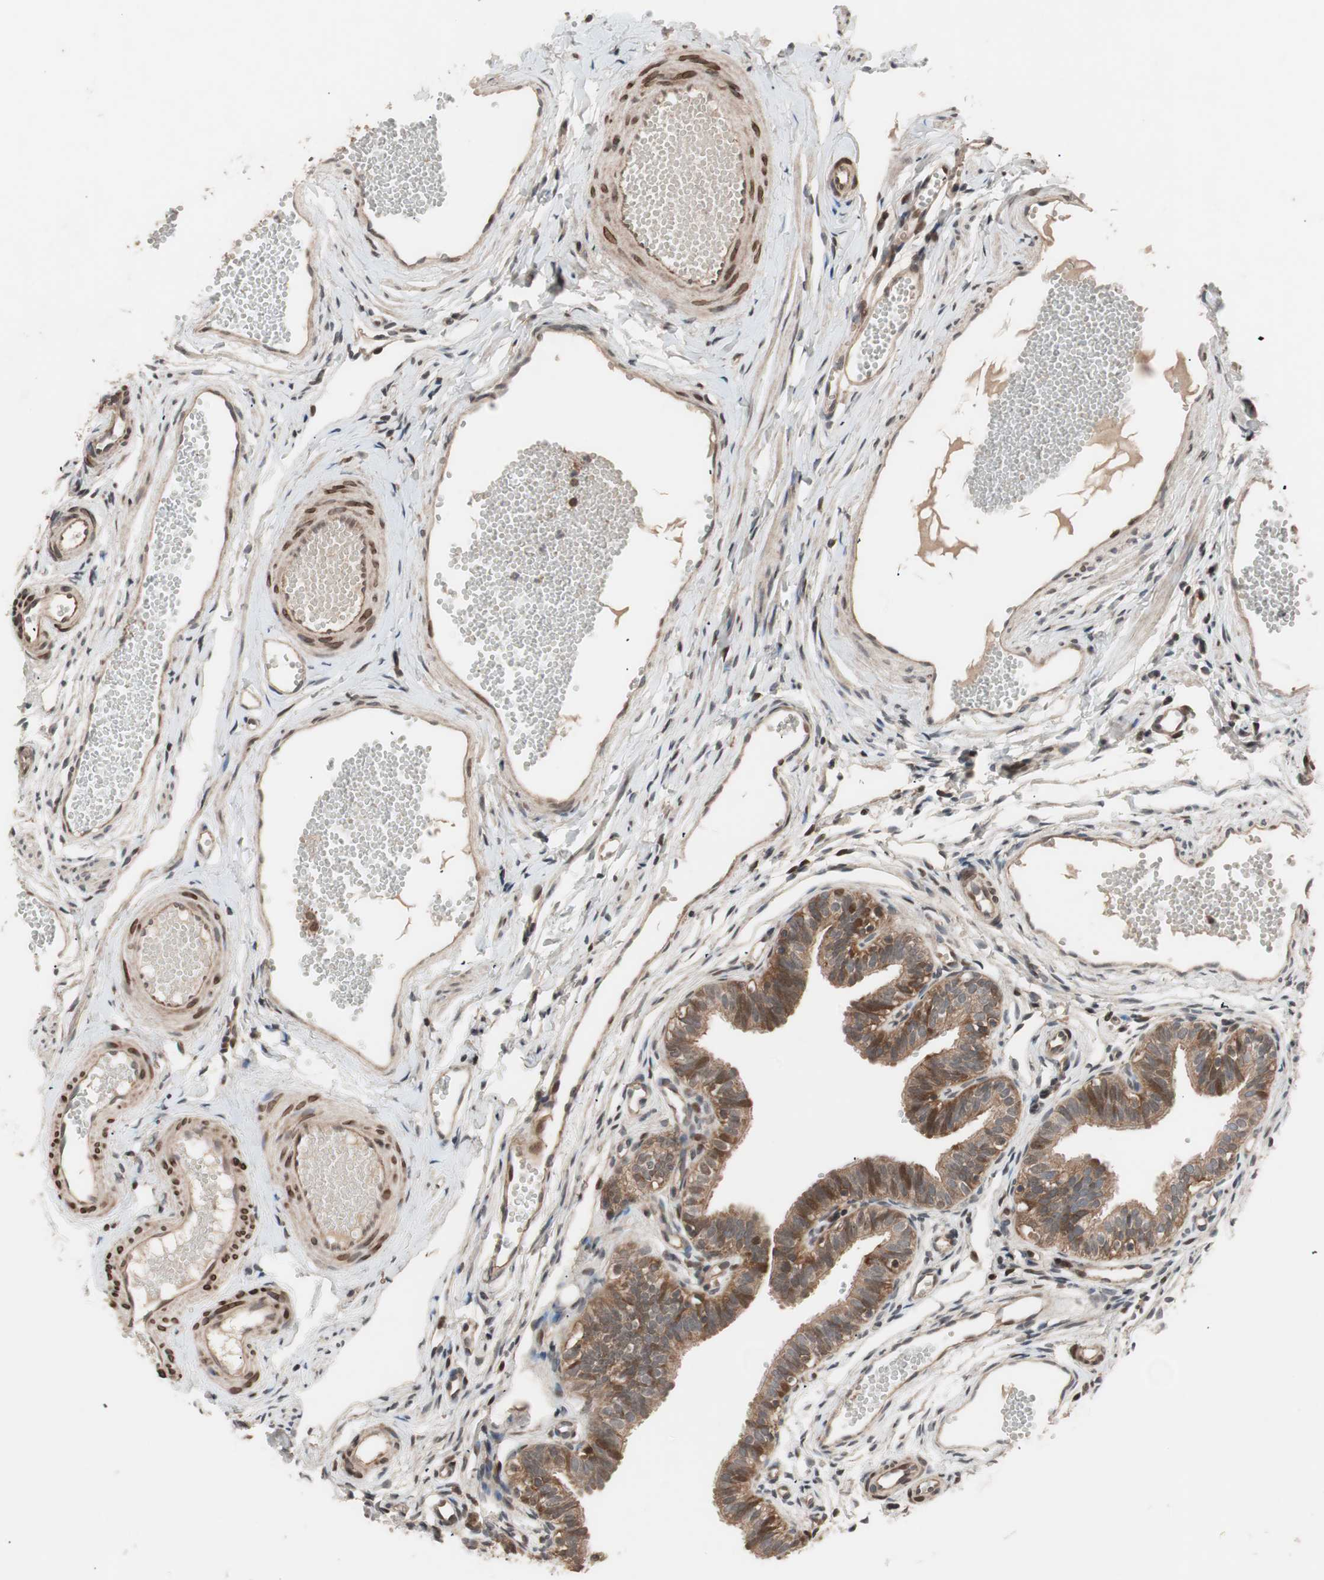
{"staining": {"intensity": "moderate", "quantity": ">75%", "location": "cytoplasmic/membranous"}, "tissue": "fallopian tube", "cell_type": "Glandular cells", "image_type": "normal", "snomed": [{"axis": "morphology", "description": "Normal tissue, NOS"}, {"axis": "topography", "description": "Fallopian tube"}, {"axis": "topography", "description": "Placenta"}], "caption": "The image reveals staining of benign fallopian tube, revealing moderate cytoplasmic/membranous protein staining (brown color) within glandular cells.", "gene": "NF2", "patient": {"sex": "female", "age": 34}}